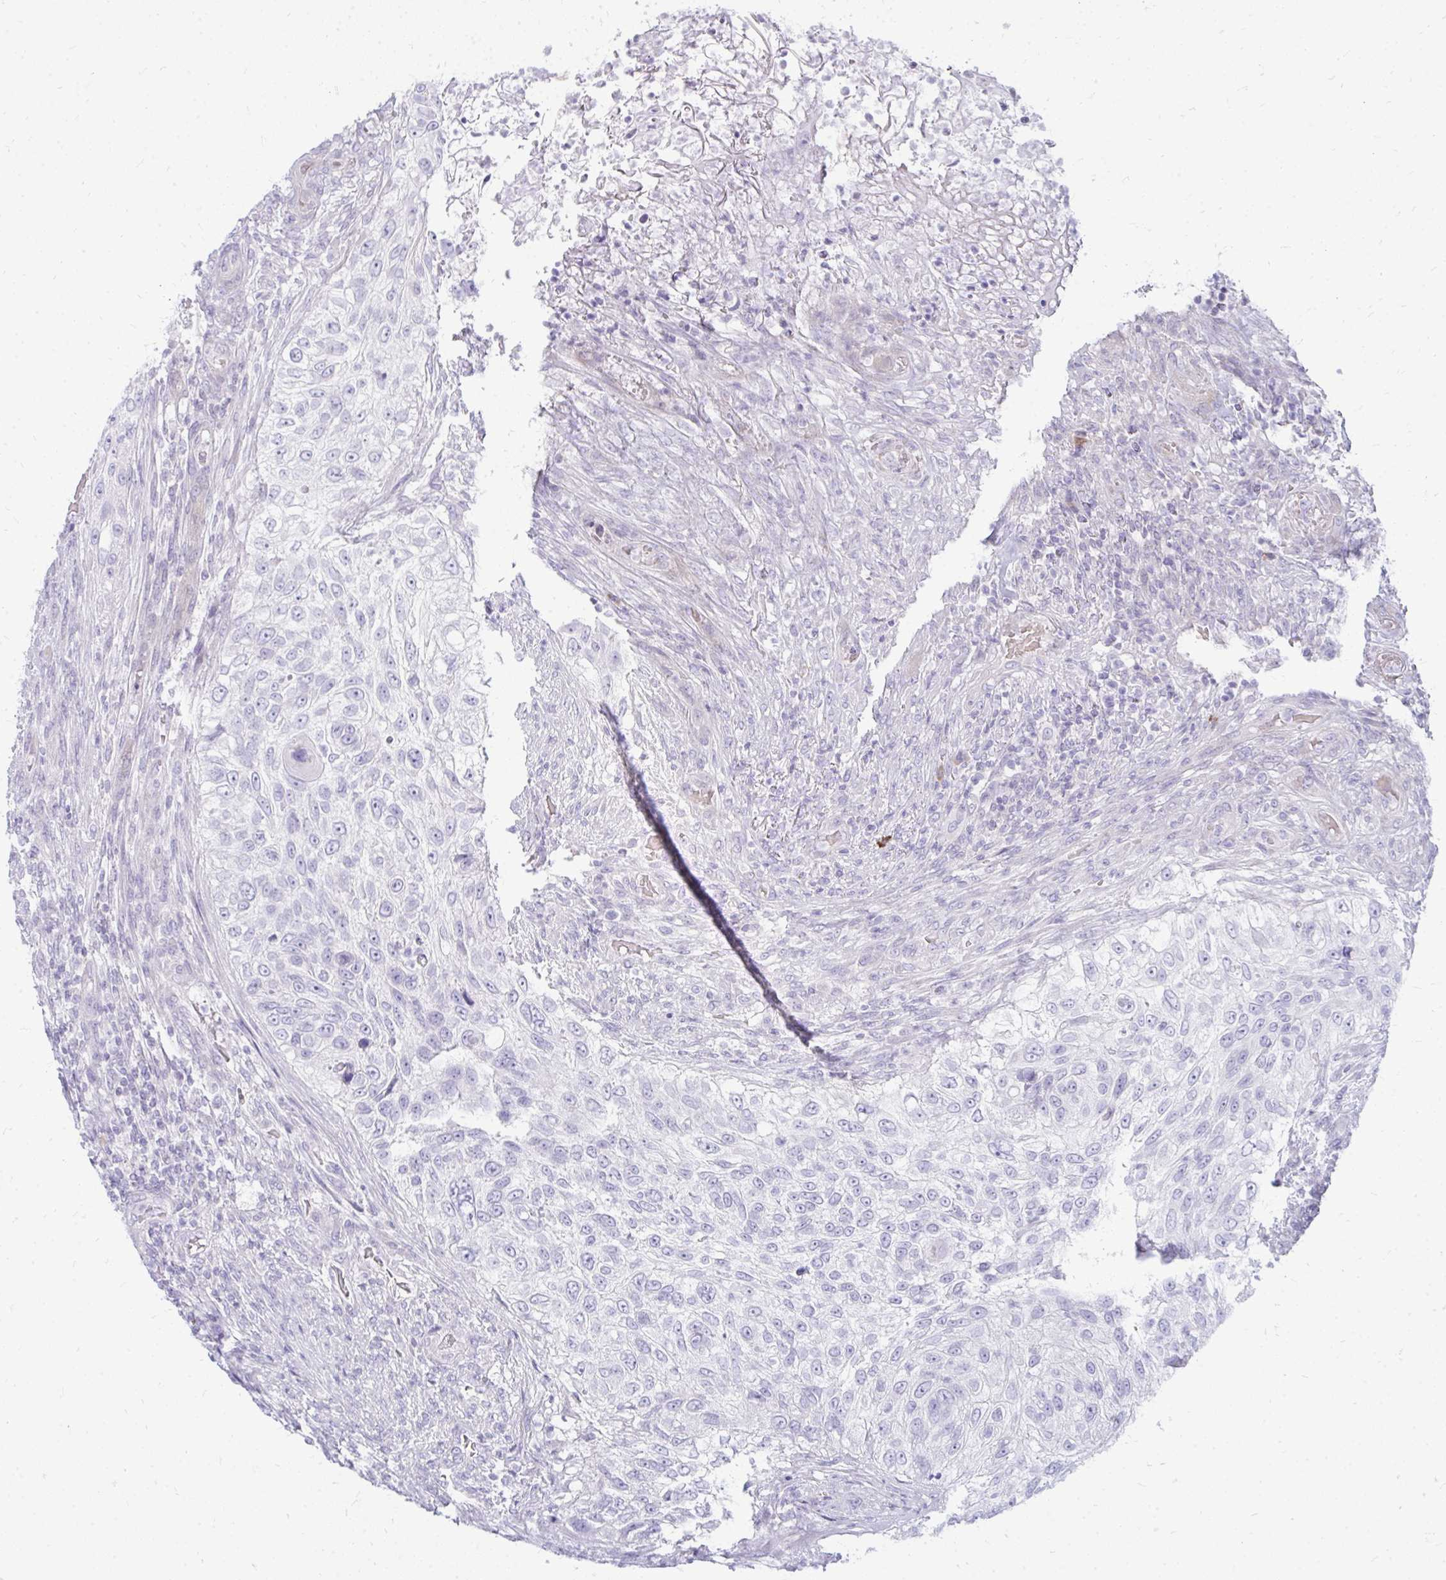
{"staining": {"intensity": "negative", "quantity": "none", "location": "none"}, "tissue": "urothelial cancer", "cell_type": "Tumor cells", "image_type": "cancer", "snomed": [{"axis": "morphology", "description": "Urothelial carcinoma, High grade"}, {"axis": "topography", "description": "Urinary bladder"}], "caption": "An immunohistochemistry (IHC) micrograph of urothelial cancer is shown. There is no staining in tumor cells of urothelial cancer.", "gene": "TSPEAR", "patient": {"sex": "female", "age": 60}}